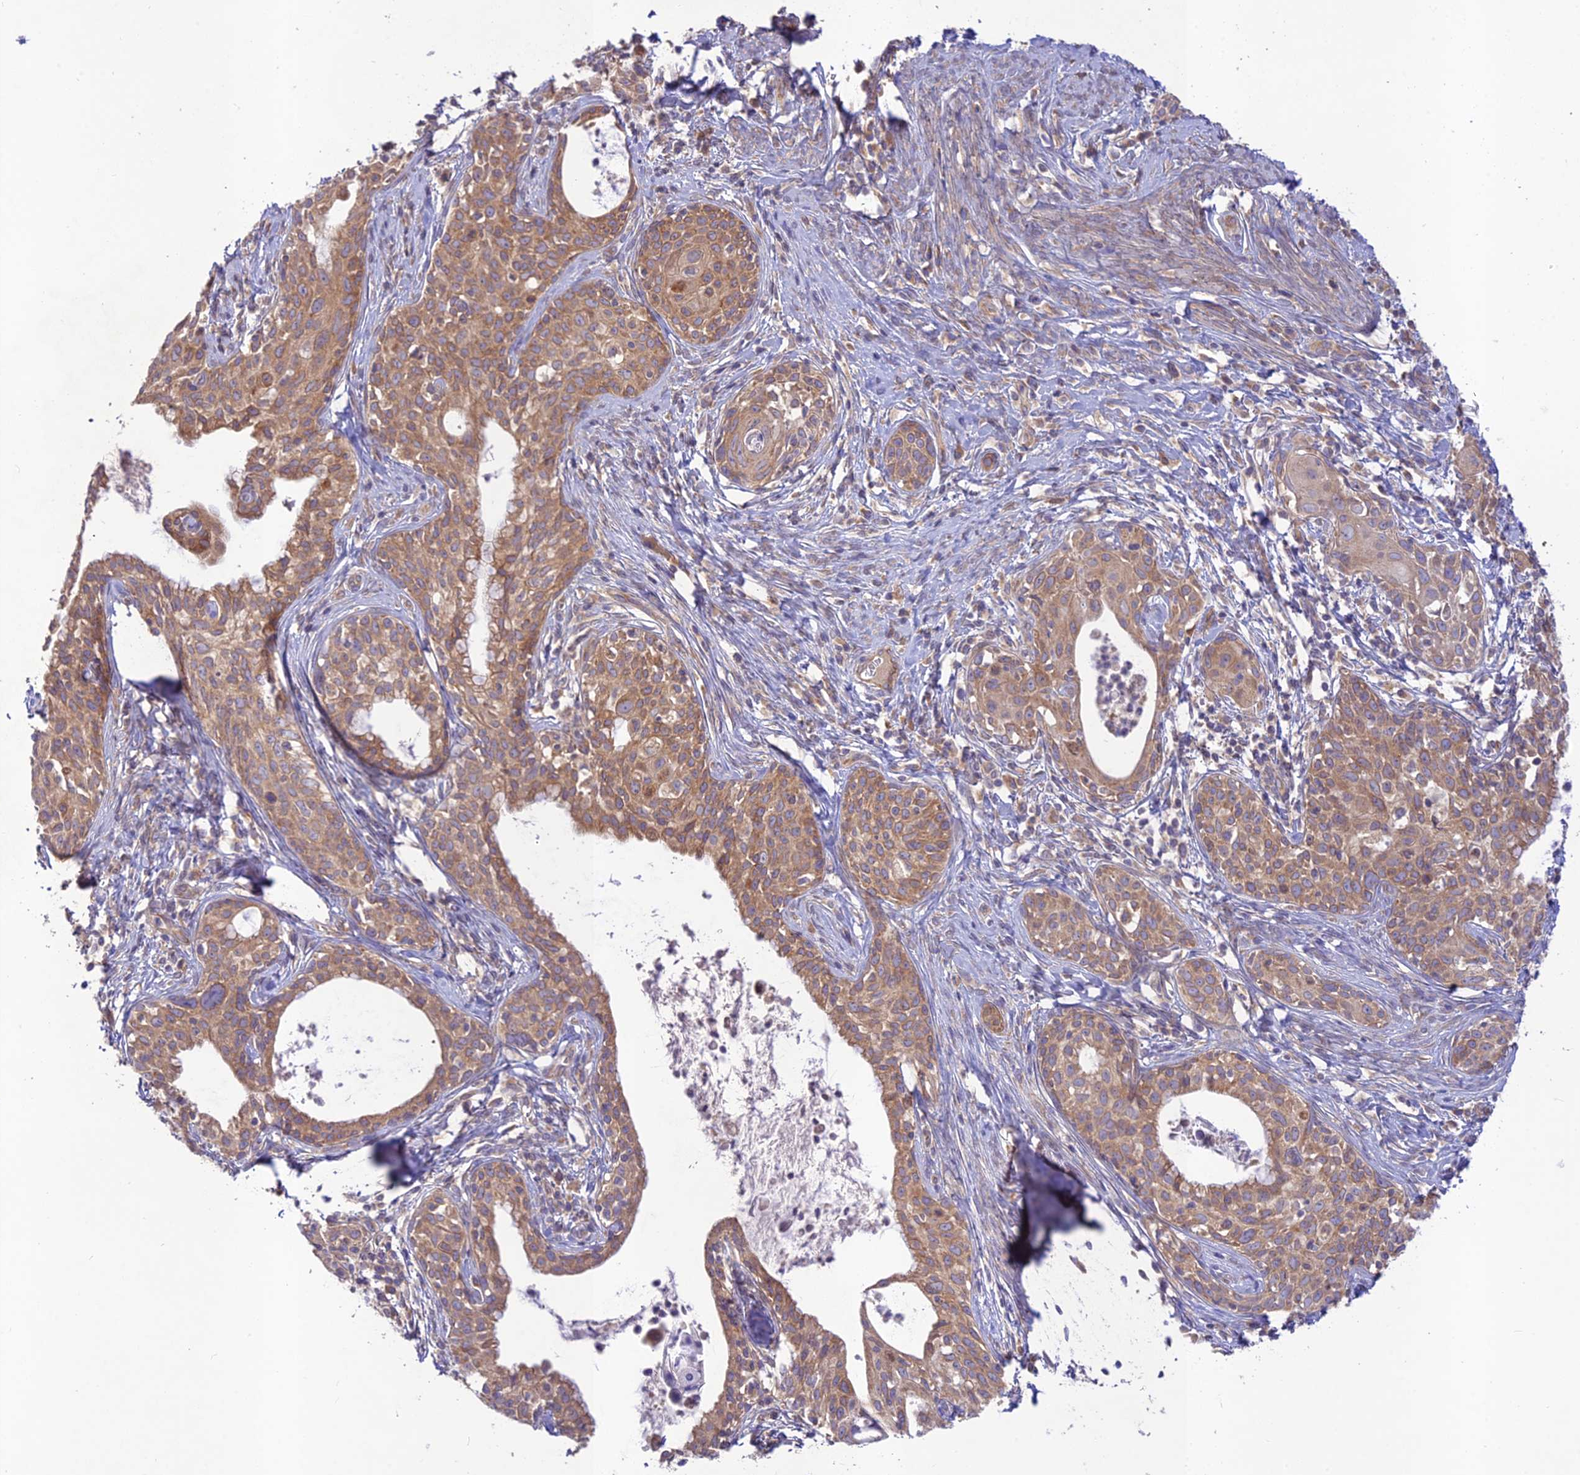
{"staining": {"intensity": "moderate", "quantity": ">75%", "location": "cytoplasmic/membranous"}, "tissue": "cervical cancer", "cell_type": "Tumor cells", "image_type": "cancer", "snomed": [{"axis": "morphology", "description": "Squamous cell carcinoma, NOS"}, {"axis": "topography", "description": "Cervix"}], "caption": "Protein staining displays moderate cytoplasmic/membranous positivity in about >75% of tumor cells in squamous cell carcinoma (cervical).", "gene": "TMEM259", "patient": {"sex": "female", "age": 52}}